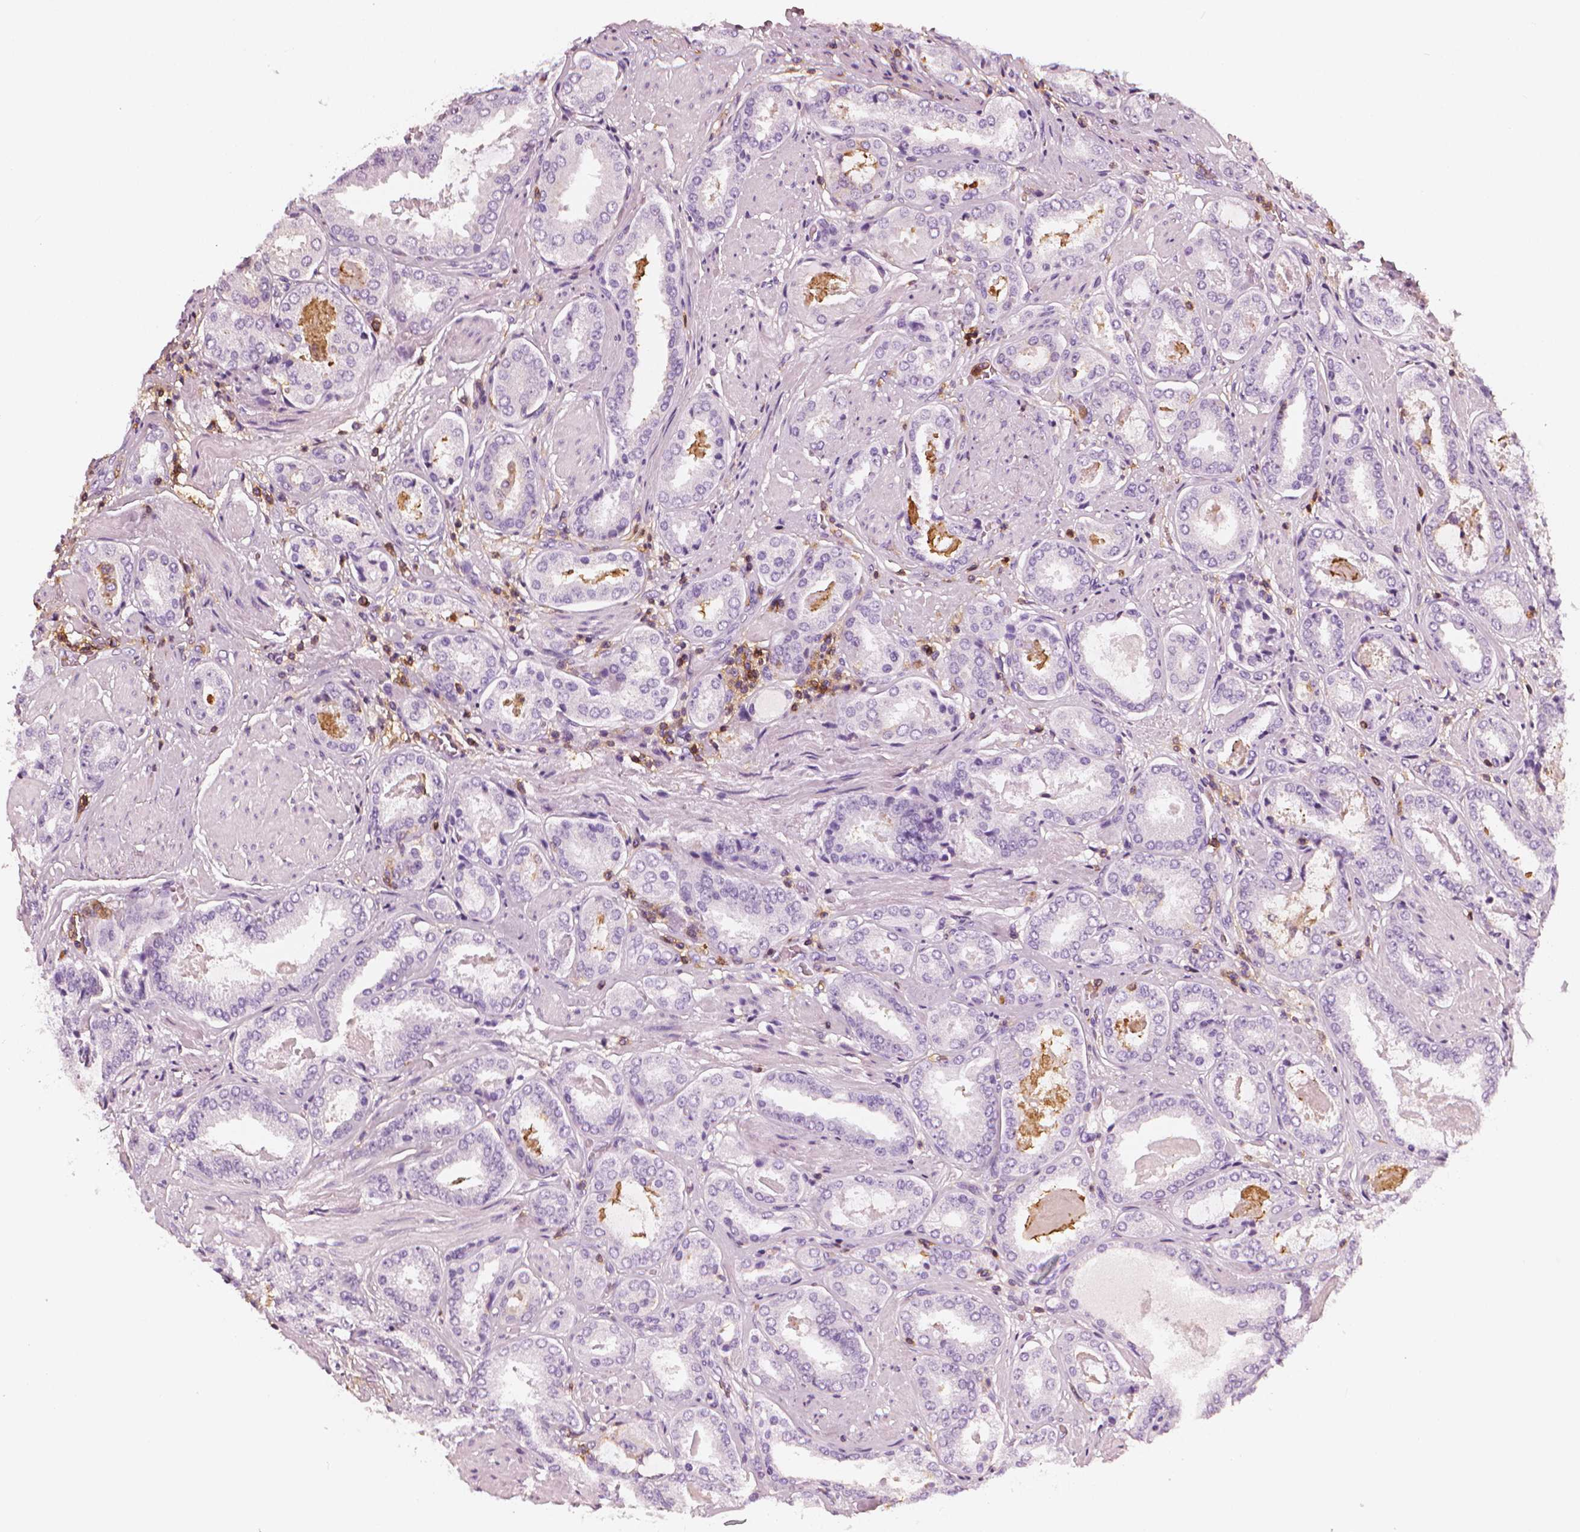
{"staining": {"intensity": "negative", "quantity": "none", "location": "none"}, "tissue": "prostate cancer", "cell_type": "Tumor cells", "image_type": "cancer", "snomed": [{"axis": "morphology", "description": "Adenocarcinoma, High grade"}, {"axis": "topography", "description": "Prostate"}], "caption": "Immunohistochemistry of prostate cancer displays no staining in tumor cells.", "gene": "PTPRC", "patient": {"sex": "male", "age": 63}}